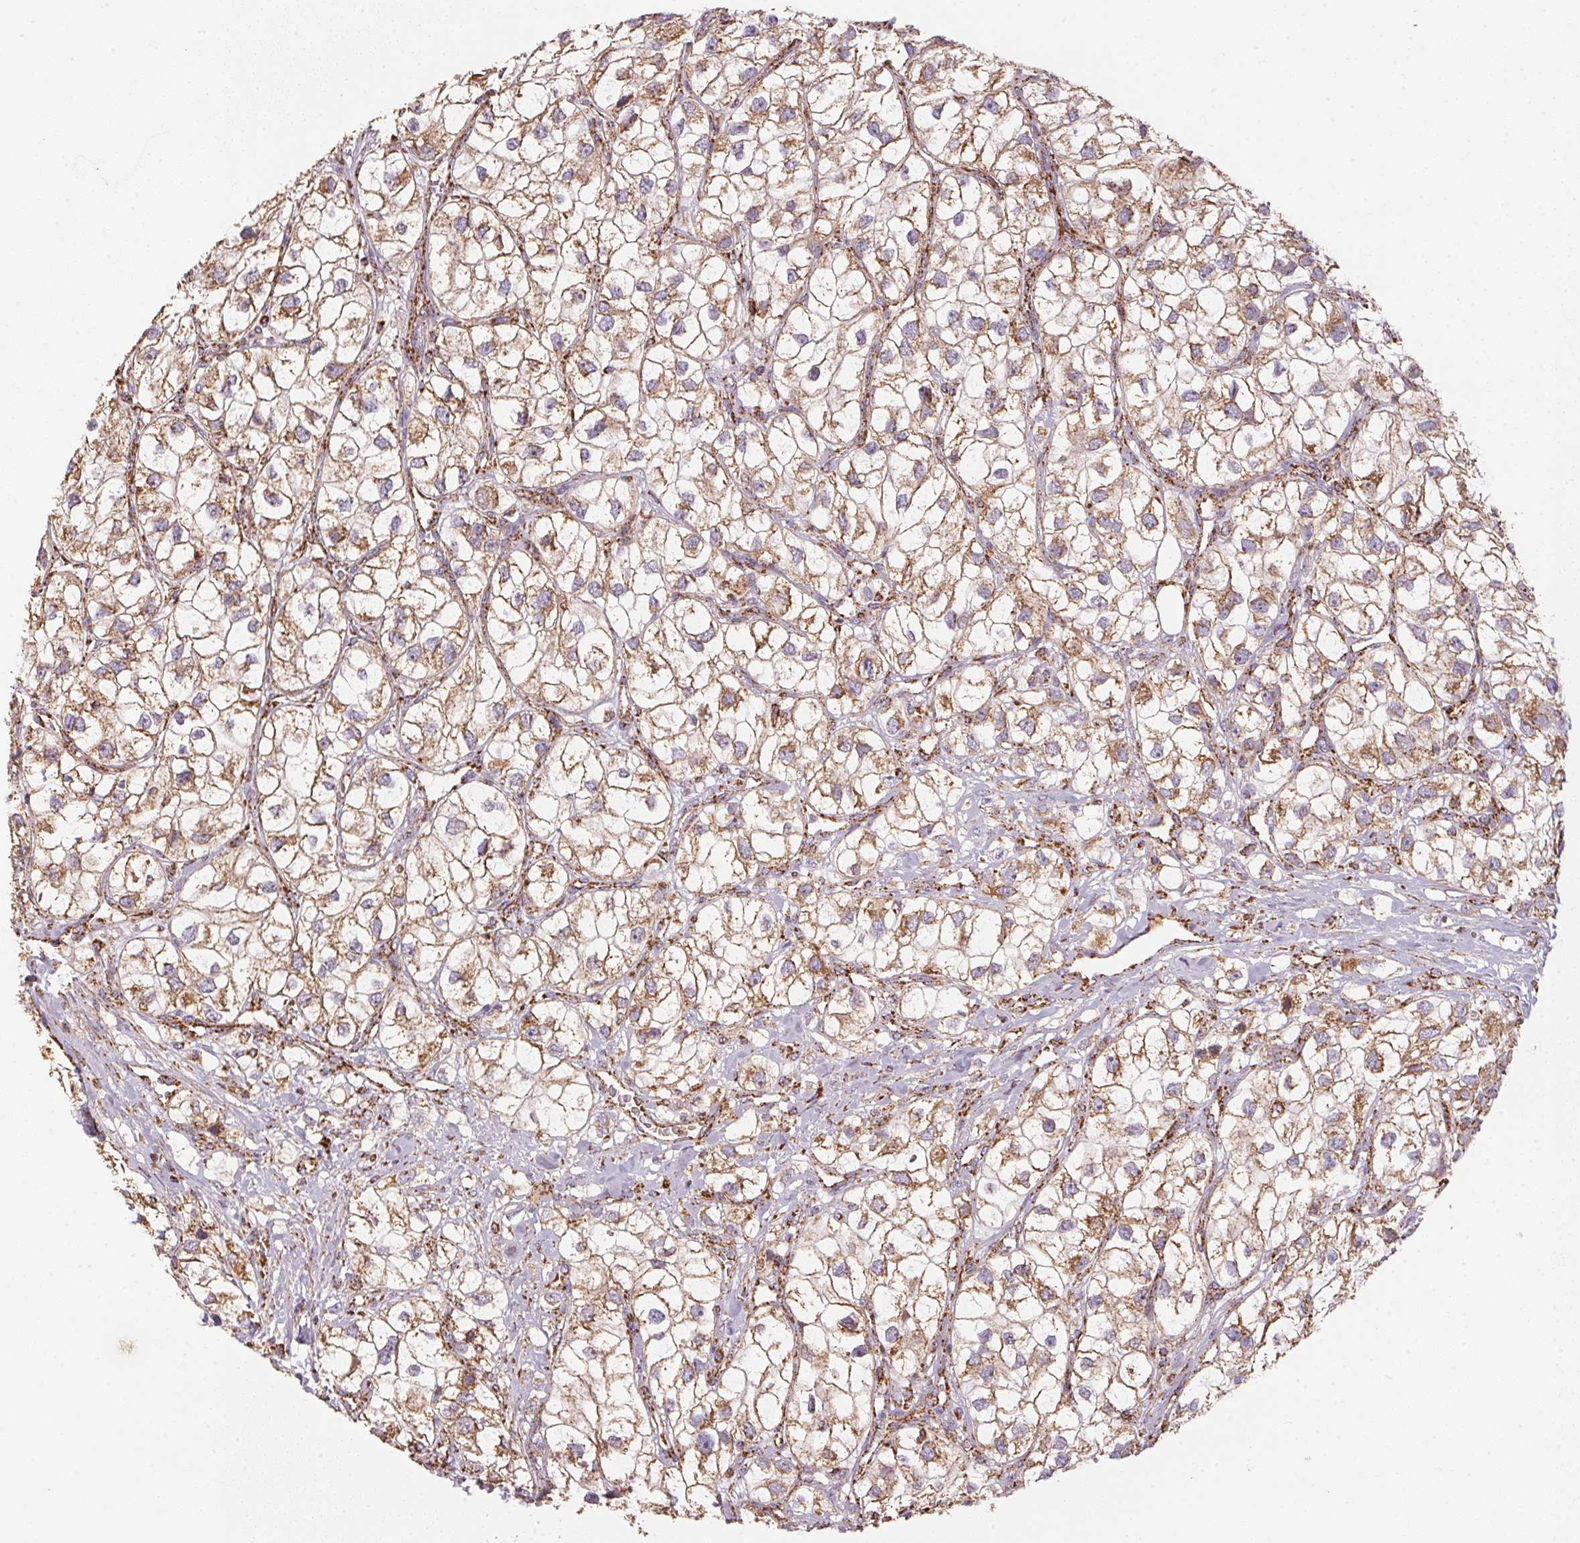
{"staining": {"intensity": "moderate", "quantity": ">75%", "location": "cytoplasmic/membranous"}, "tissue": "renal cancer", "cell_type": "Tumor cells", "image_type": "cancer", "snomed": [{"axis": "morphology", "description": "Adenocarcinoma, NOS"}, {"axis": "topography", "description": "Kidney"}], "caption": "Immunohistochemical staining of renal cancer reveals medium levels of moderate cytoplasmic/membranous positivity in approximately >75% of tumor cells. Ihc stains the protein of interest in brown and the nuclei are stained blue.", "gene": "NDUFS2", "patient": {"sex": "male", "age": 59}}